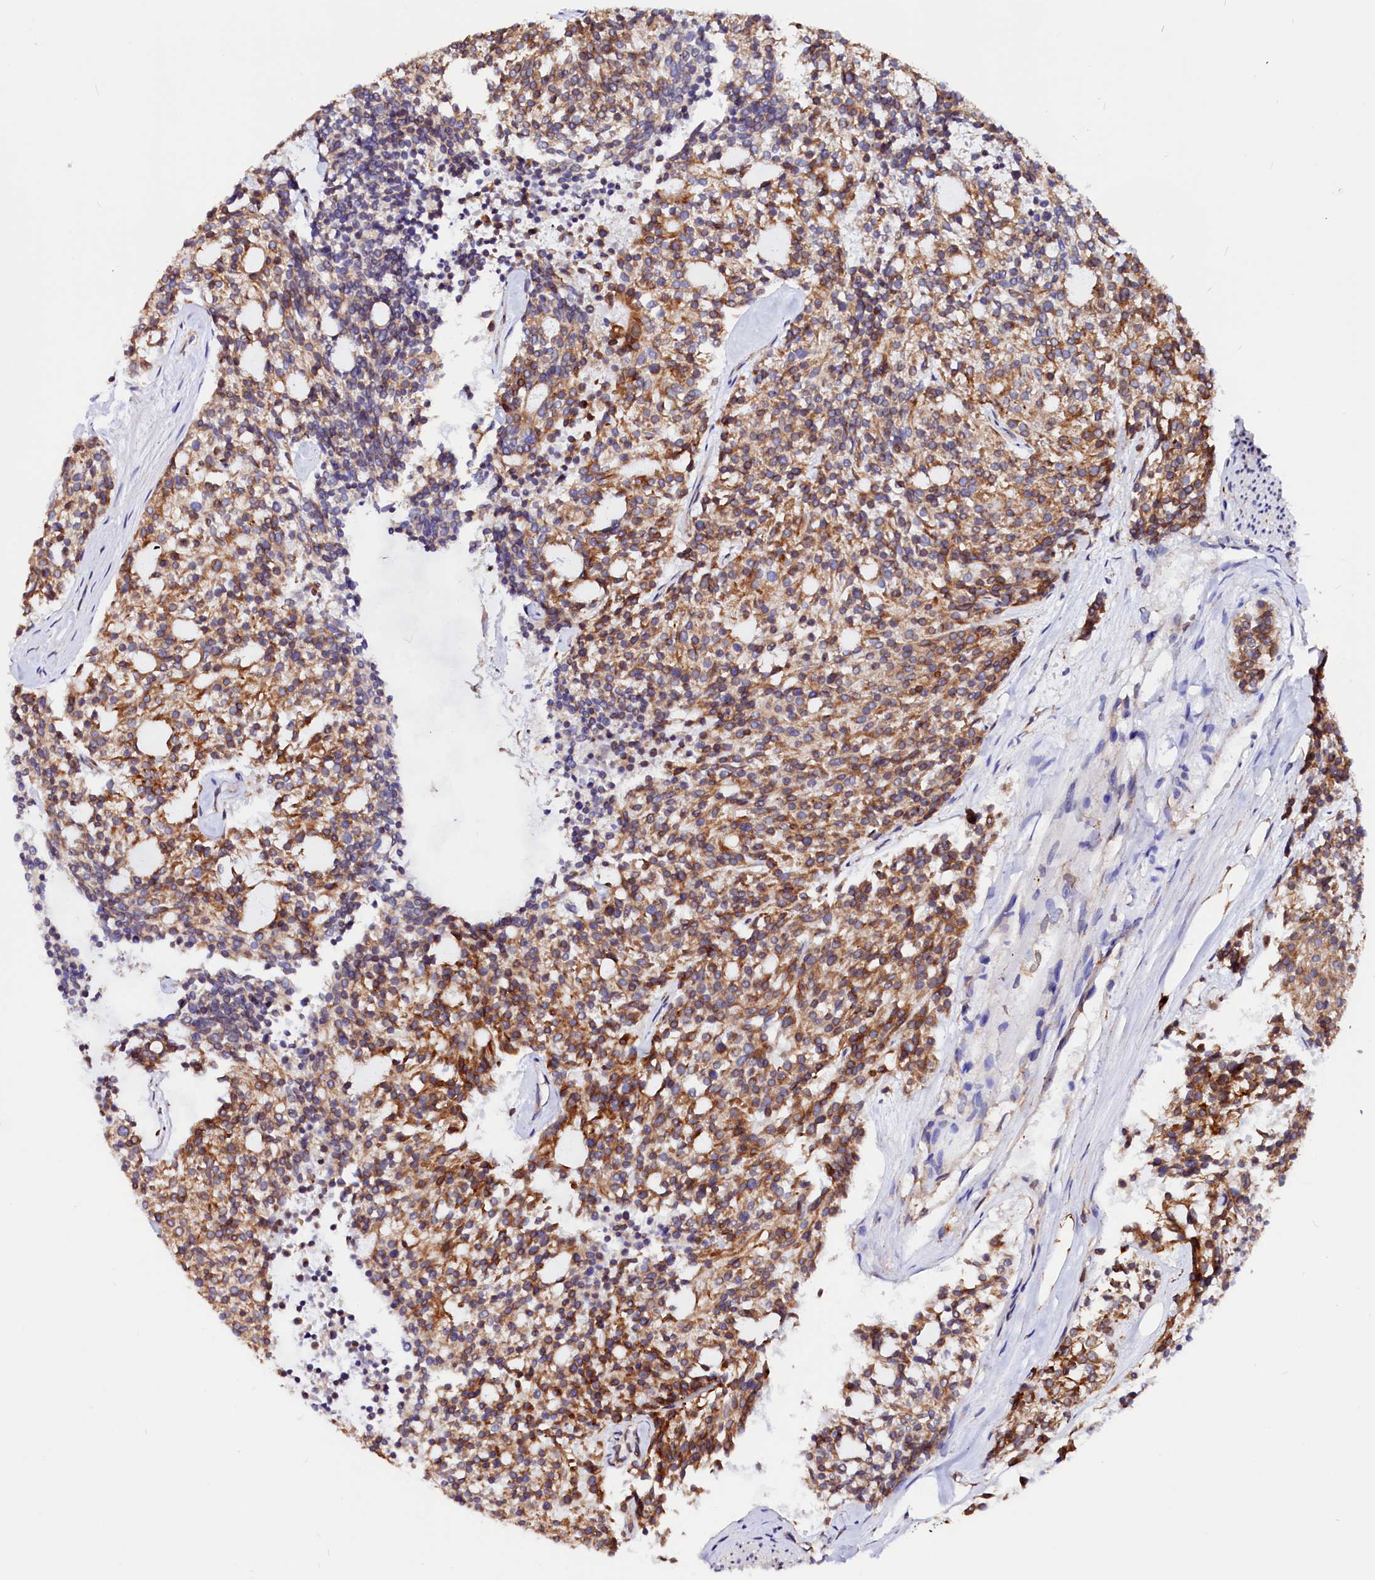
{"staining": {"intensity": "strong", "quantity": ">75%", "location": "cytoplasmic/membranous"}, "tissue": "carcinoid", "cell_type": "Tumor cells", "image_type": "cancer", "snomed": [{"axis": "morphology", "description": "Carcinoid, malignant, NOS"}, {"axis": "topography", "description": "Pancreas"}], "caption": "The immunohistochemical stain labels strong cytoplasmic/membranous staining in tumor cells of malignant carcinoid tissue.", "gene": "DERL1", "patient": {"sex": "female", "age": 54}}